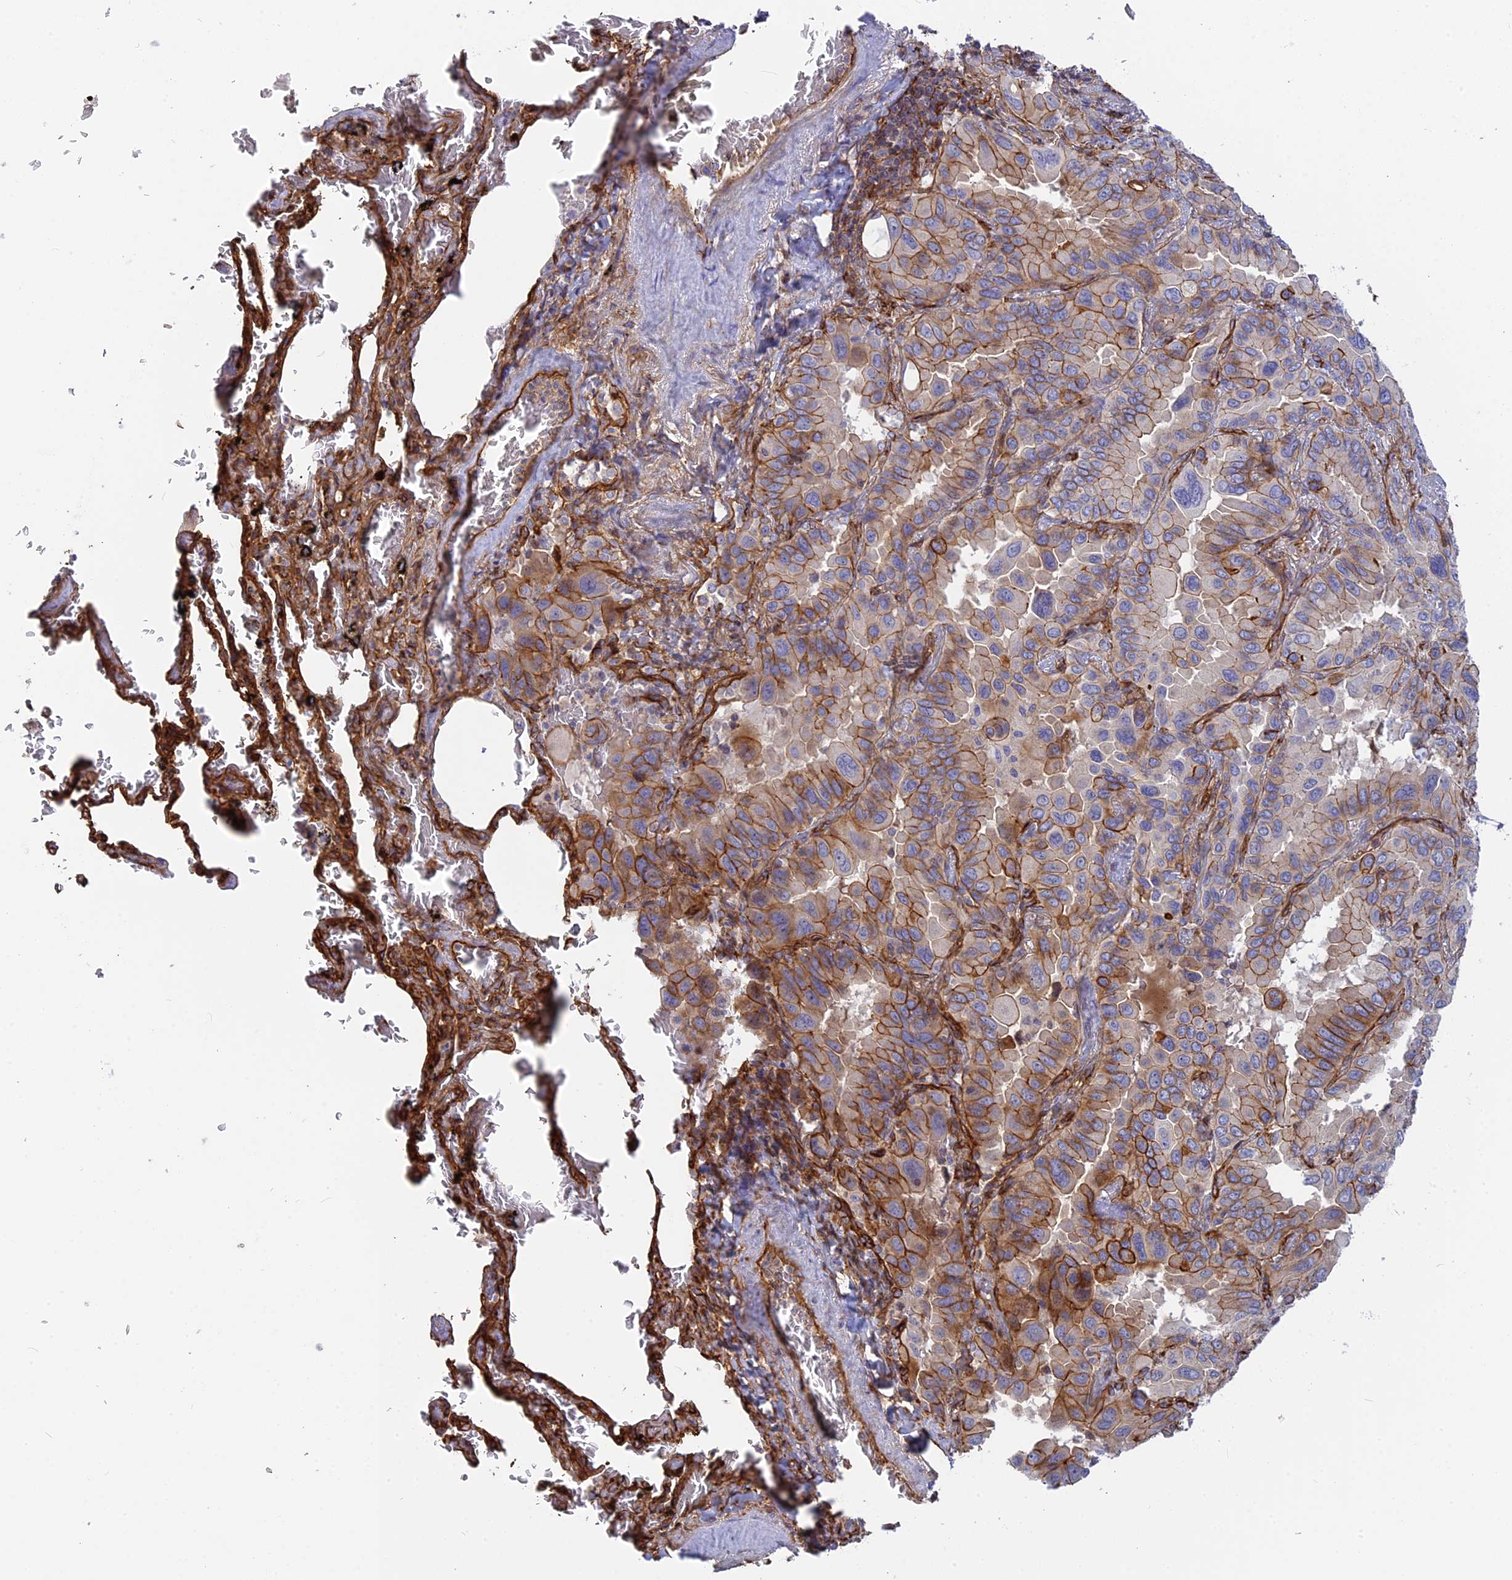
{"staining": {"intensity": "strong", "quantity": "25%-75%", "location": "cytoplasmic/membranous"}, "tissue": "lung cancer", "cell_type": "Tumor cells", "image_type": "cancer", "snomed": [{"axis": "morphology", "description": "Adenocarcinoma, NOS"}, {"axis": "topography", "description": "Lung"}], "caption": "This is a photomicrograph of IHC staining of lung cancer (adenocarcinoma), which shows strong positivity in the cytoplasmic/membranous of tumor cells.", "gene": "CNBD2", "patient": {"sex": "male", "age": 64}}